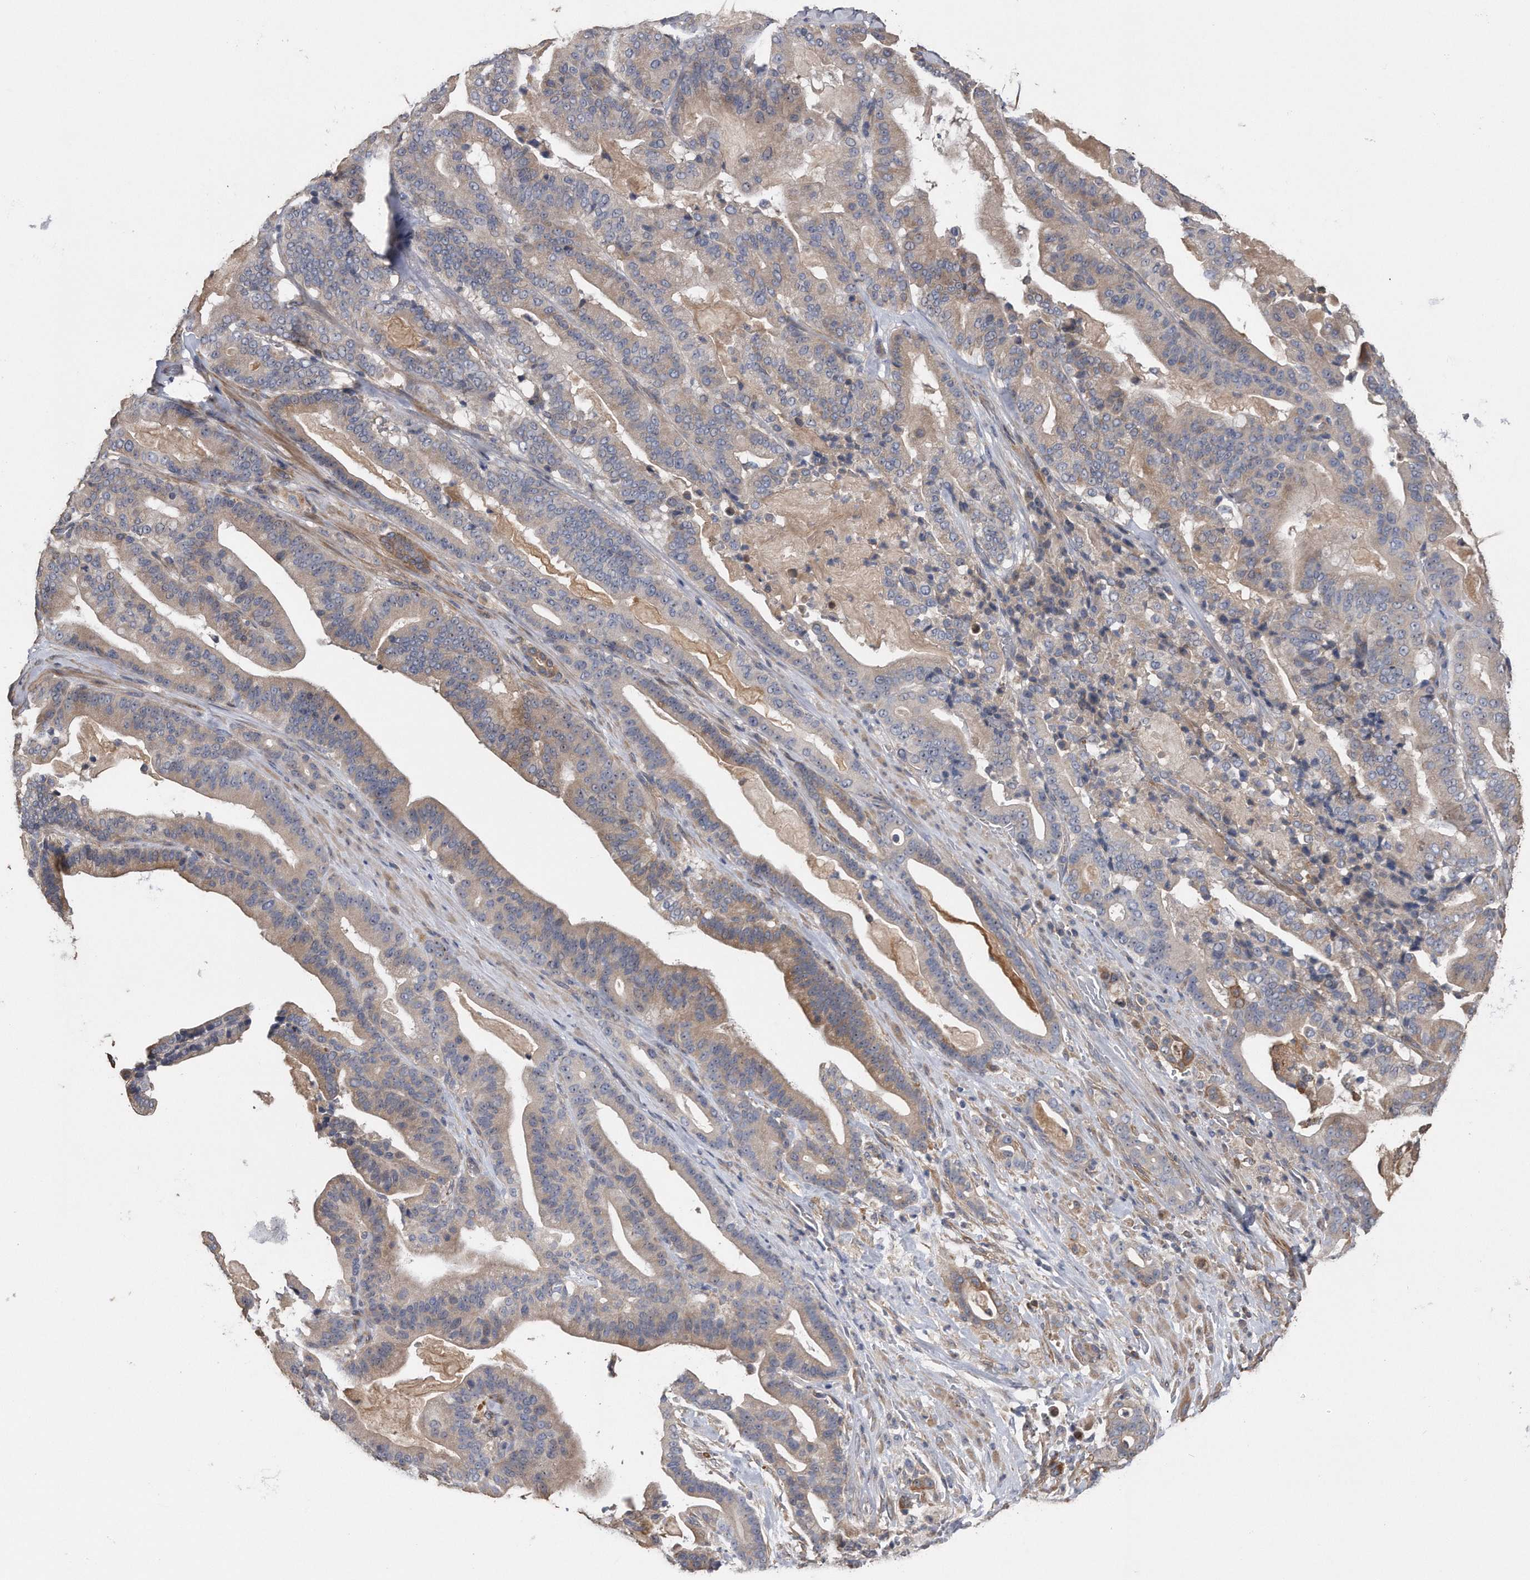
{"staining": {"intensity": "weak", "quantity": ">75%", "location": "cytoplasmic/membranous"}, "tissue": "pancreatic cancer", "cell_type": "Tumor cells", "image_type": "cancer", "snomed": [{"axis": "morphology", "description": "Adenocarcinoma, NOS"}, {"axis": "topography", "description": "Pancreas"}], "caption": "Protein expression analysis of human pancreatic cancer reveals weak cytoplasmic/membranous staining in about >75% of tumor cells.", "gene": "KCND3", "patient": {"sex": "male", "age": 63}}